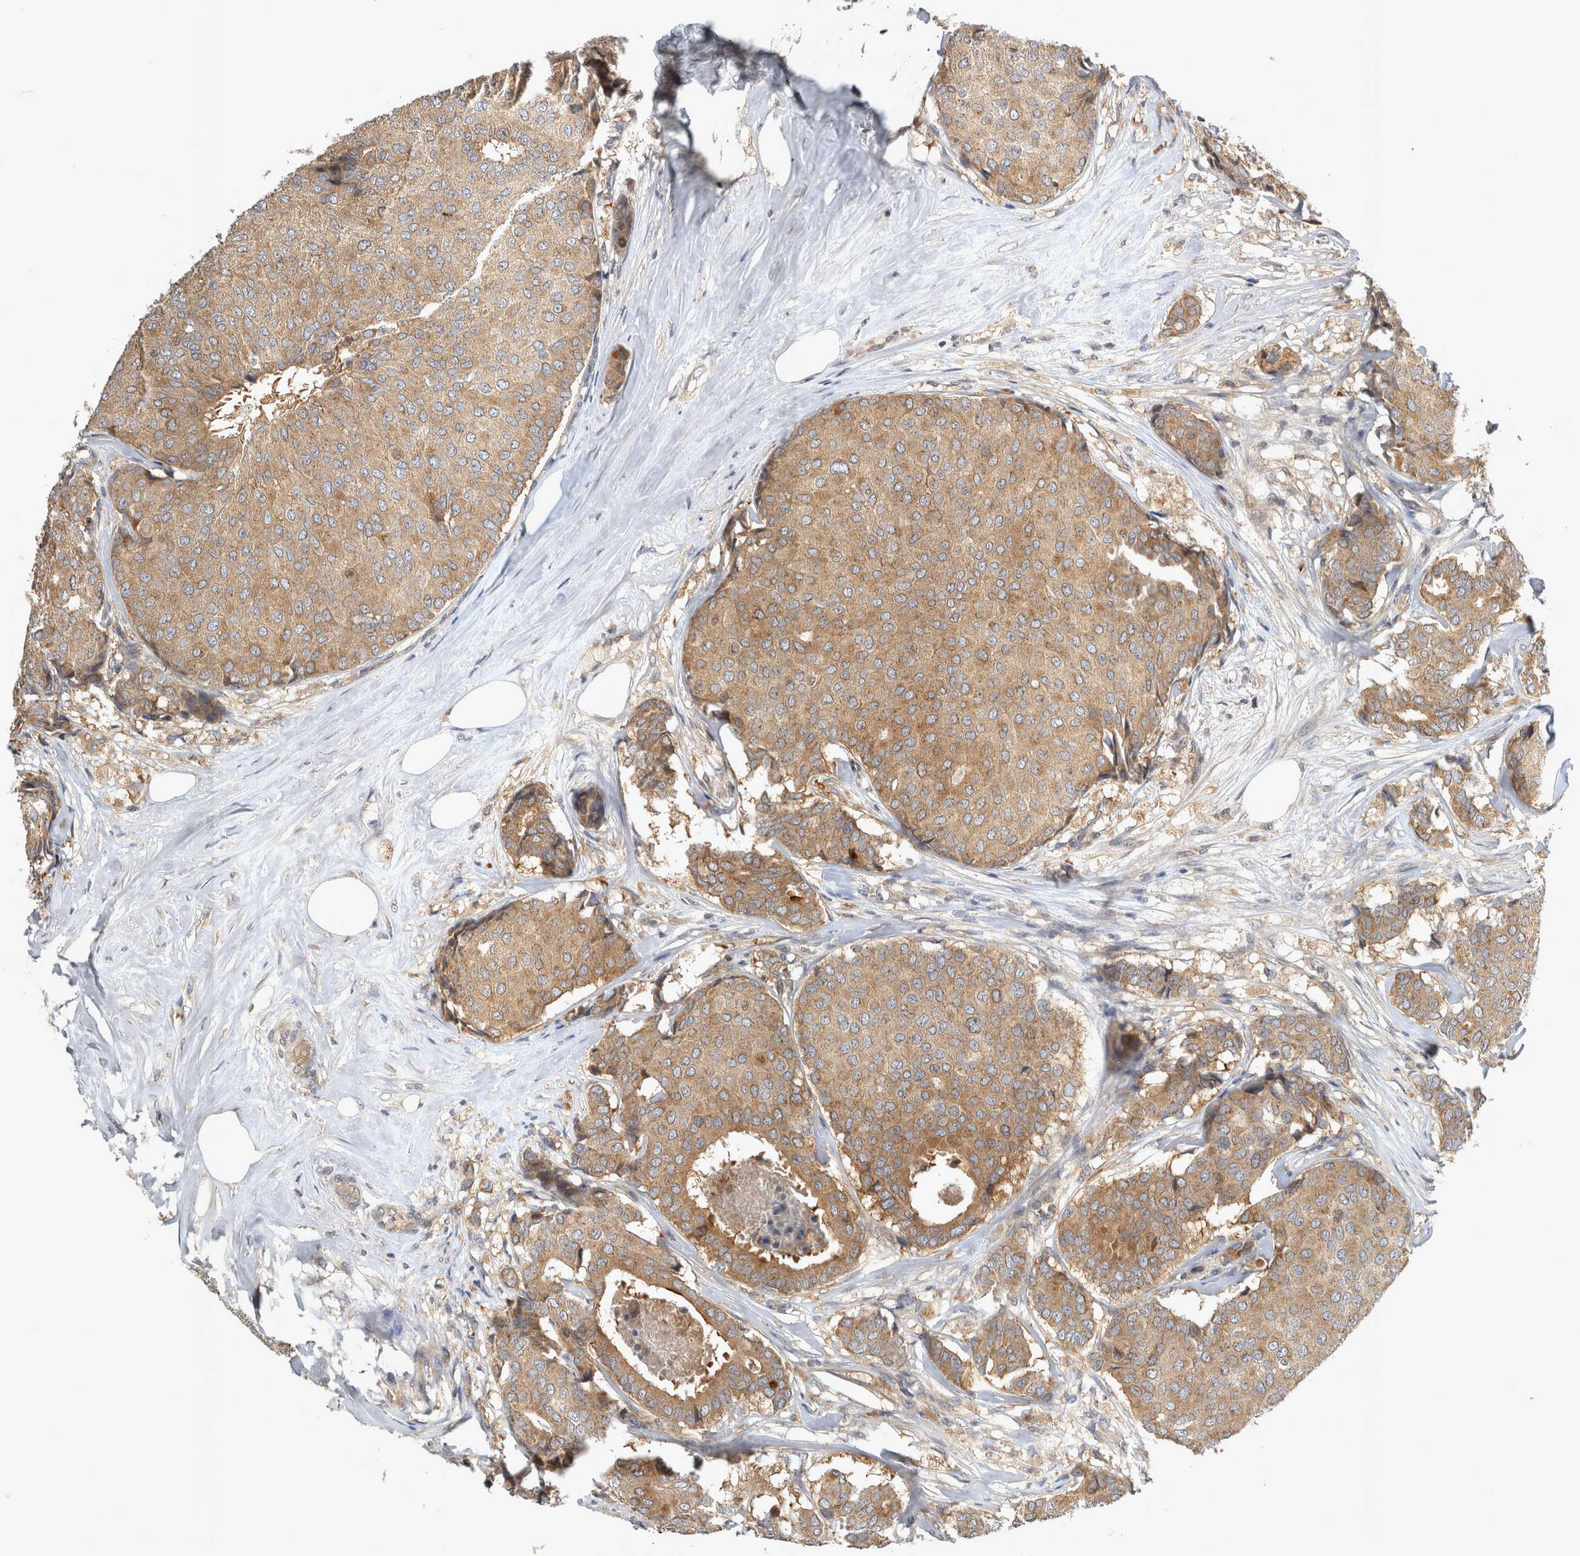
{"staining": {"intensity": "moderate", "quantity": ">75%", "location": "cytoplasmic/membranous"}, "tissue": "breast cancer", "cell_type": "Tumor cells", "image_type": "cancer", "snomed": [{"axis": "morphology", "description": "Duct carcinoma"}, {"axis": "topography", "description": "Breast"}], "caption": "Tumor cells reveal moderate cytoplasmic/membranous expression in approximately >75% of cells in breast cancer (intraductal carcinoma).", "gene": "TRMT61B", "patient": {"sex": "female", "age": 75}}